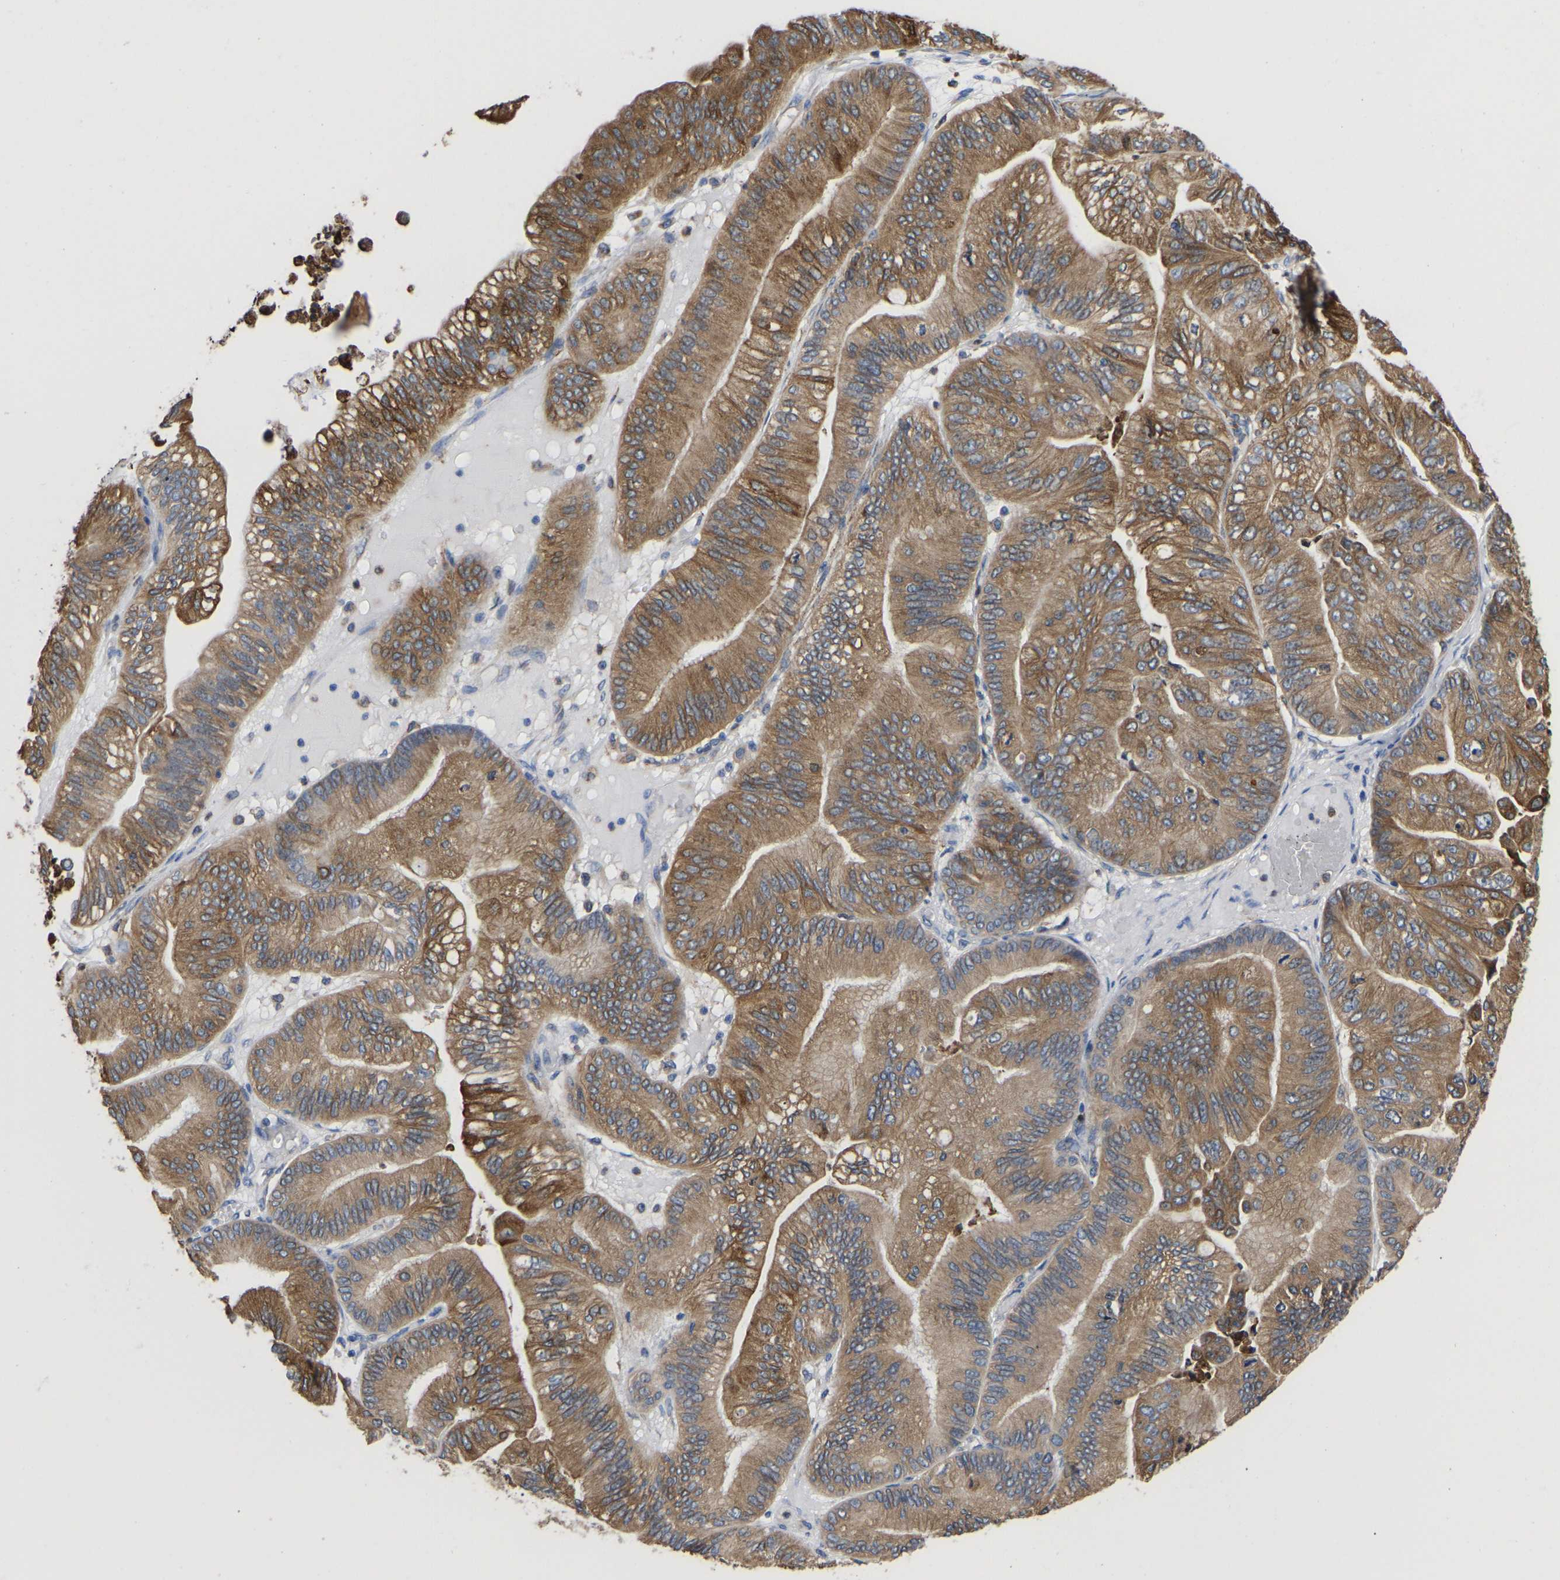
{"staining": {"intensity": "moderate", "quantity": ">75%", "location": "cytoplasmic/membranous"}, "tissue": "ovarian cancer", "cell_type": "Tumor cells", "image_type": "cancer", "snomed": [{"axis": "morphology", "description": "Cystadenocarcinoma, mucinous, NOS"}, {"axis": "topography", "description": "Ovary"}], "caption": "Immunohistochemical staining of mucinous cystadenocarcinoma (ovarian) demonstrates moderate cytoplasmic/membranous protein positivity in approximately >75% of tumor cells.", "gene": "P4HB", "patient": {"sex": "female", "age": 61}}